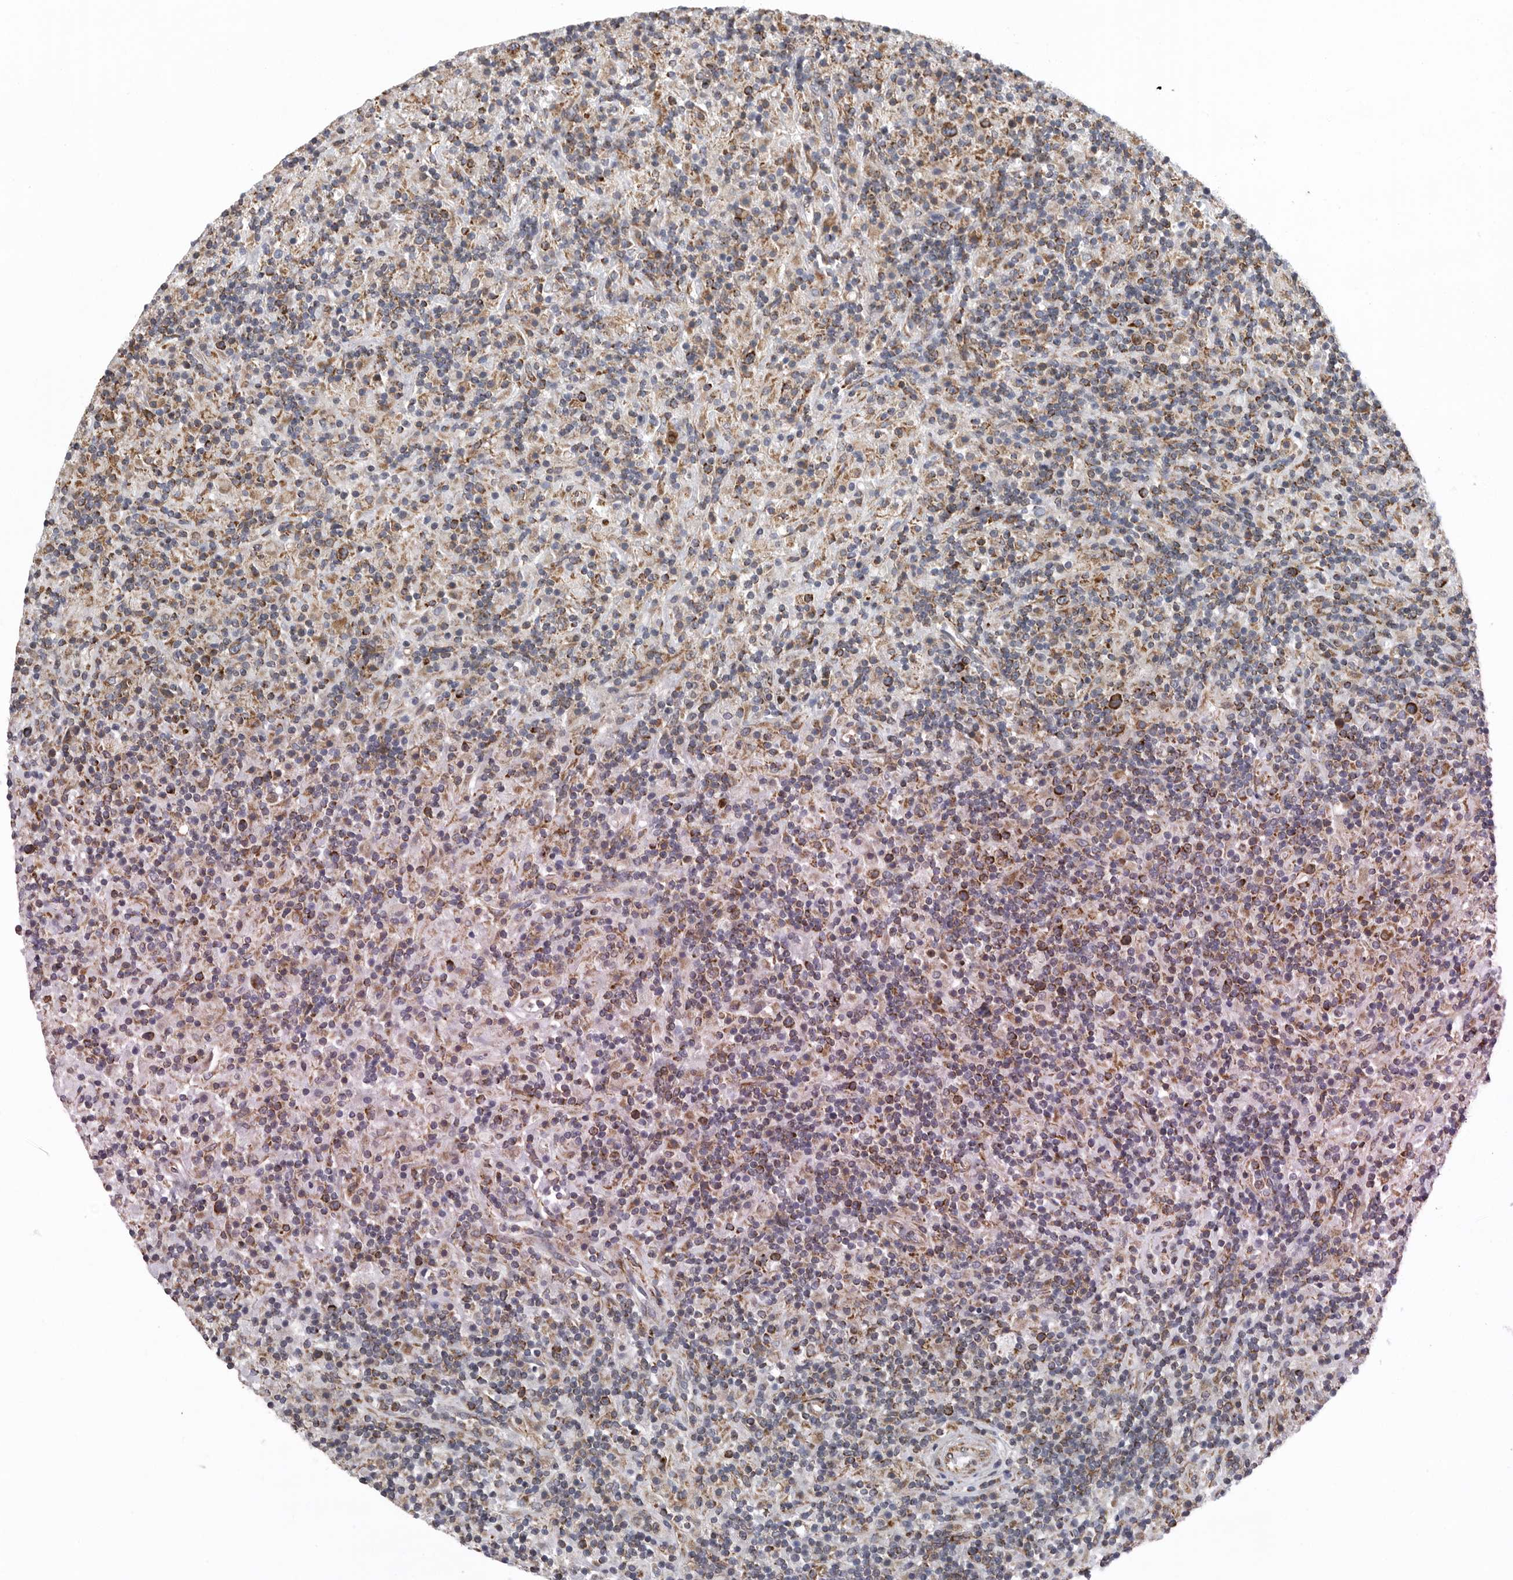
{"staining": {"intensity": "moderate", "quantity": ">75%", "location": "cytoplasmic/membranous"}, "tissue": "lymphoma", "cell_type": "Tumor cells", "image_type": "cancer", "snomed": [{"axis": "morphology", "description": "Hodgkin's disease, NOS"}, {"axis": "topography", "description": "Lymph node"}], "caption": "This is a histology image of immunohistochemistry staining of Hodgkin's disease, which shows moderate positivity in the cytoplasmic/membranous of tumor cells.", "gene": "FKBP8", "patient": {"sex": "male", "age": 70}}